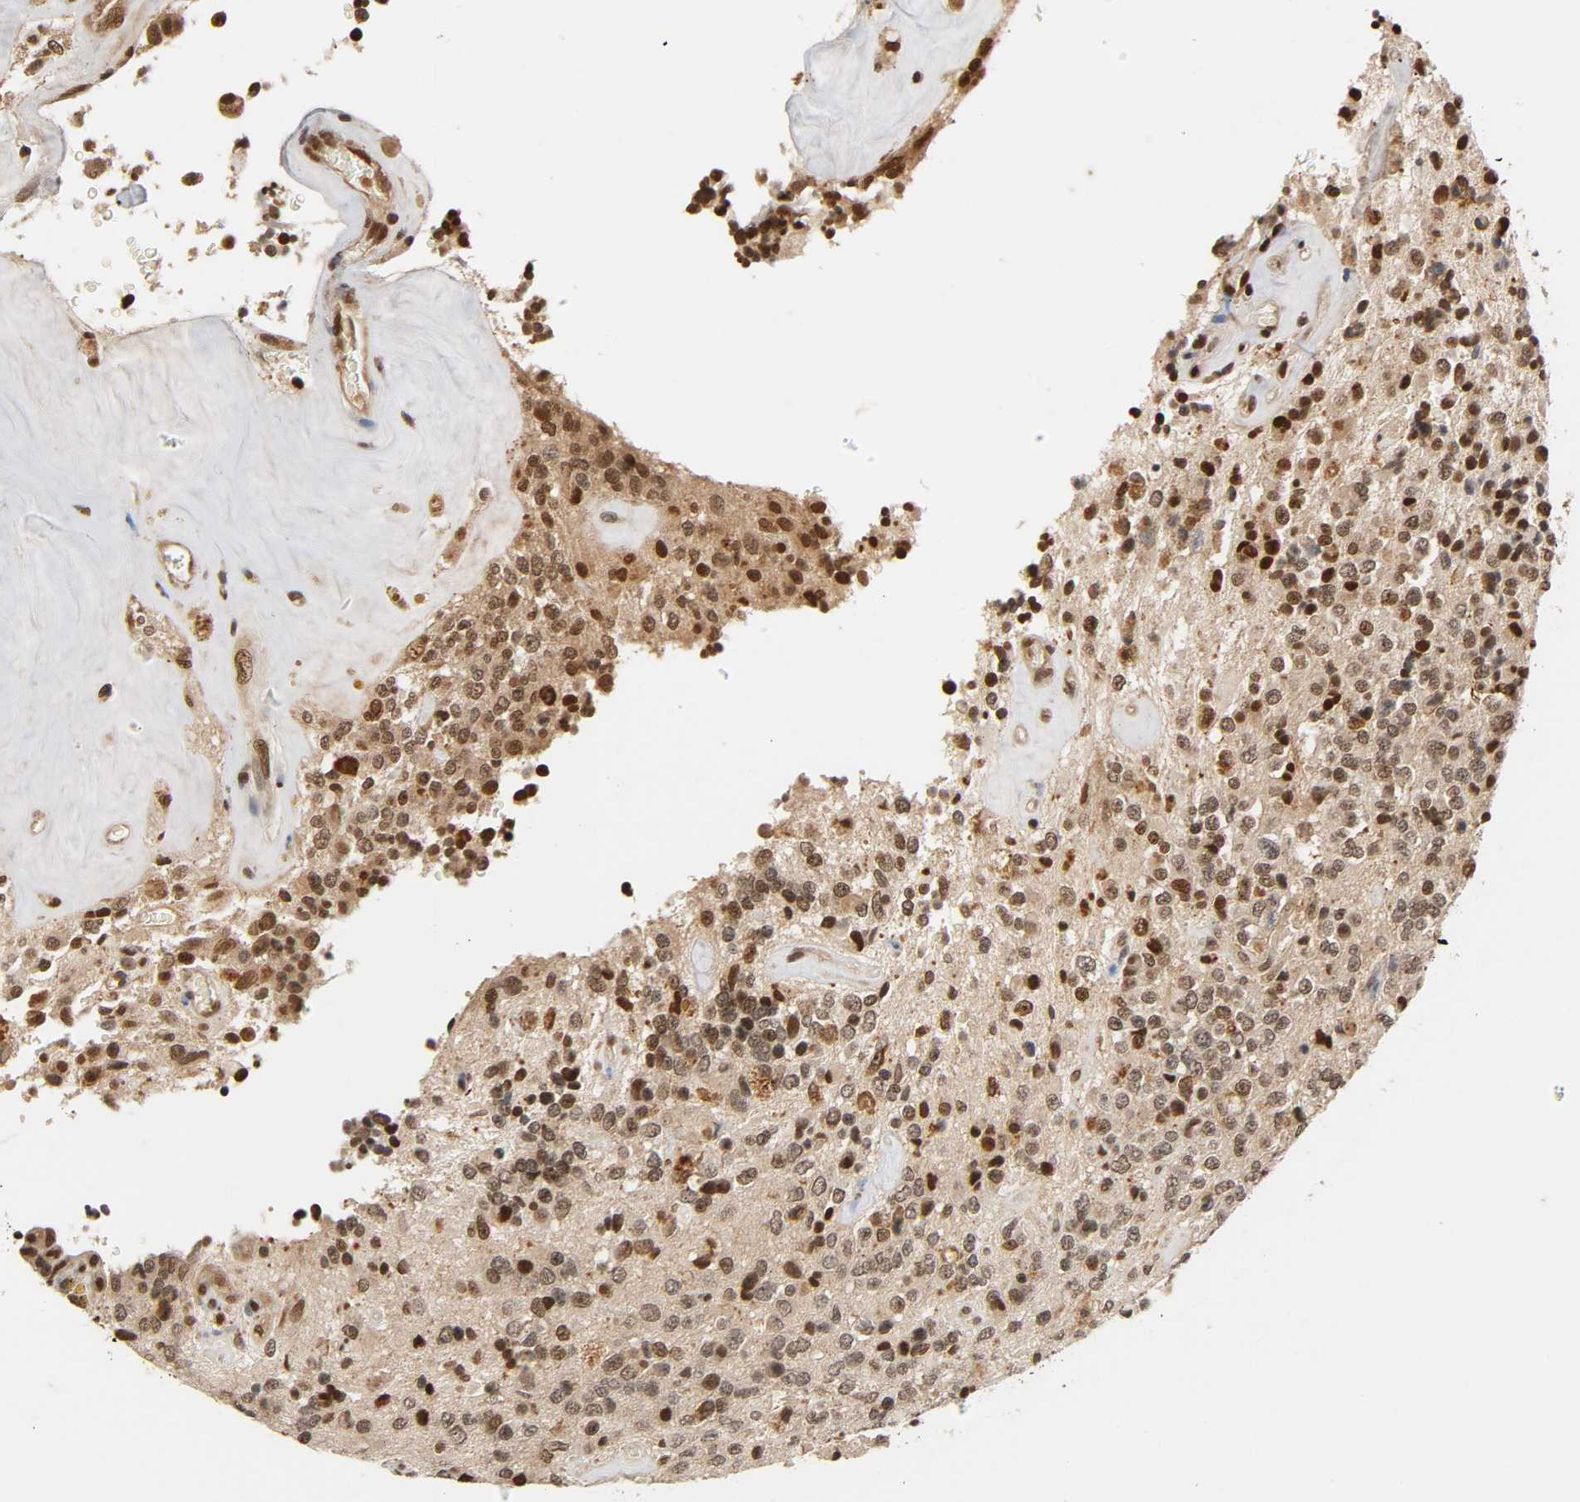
{"staining": {"intensity": "moderate", "quantity": "25%-75%", "location": "nuclear"}, "tissue": "glioma", "cell_type": "Tumor cells", "image_type": "cancer", "snomed": [{"axis": "morphology", "description": "Glioma, malignant, High grade"}, {"axis": "topography", "description": "pancreas cauda"}], "caption": "Tumor cells display moderate nuclear positivity in approximately 25%-75% of cells in high-grade glioma (malignant).", "gene": "UBC", "patient": {"sex": "male", "age": 60}}